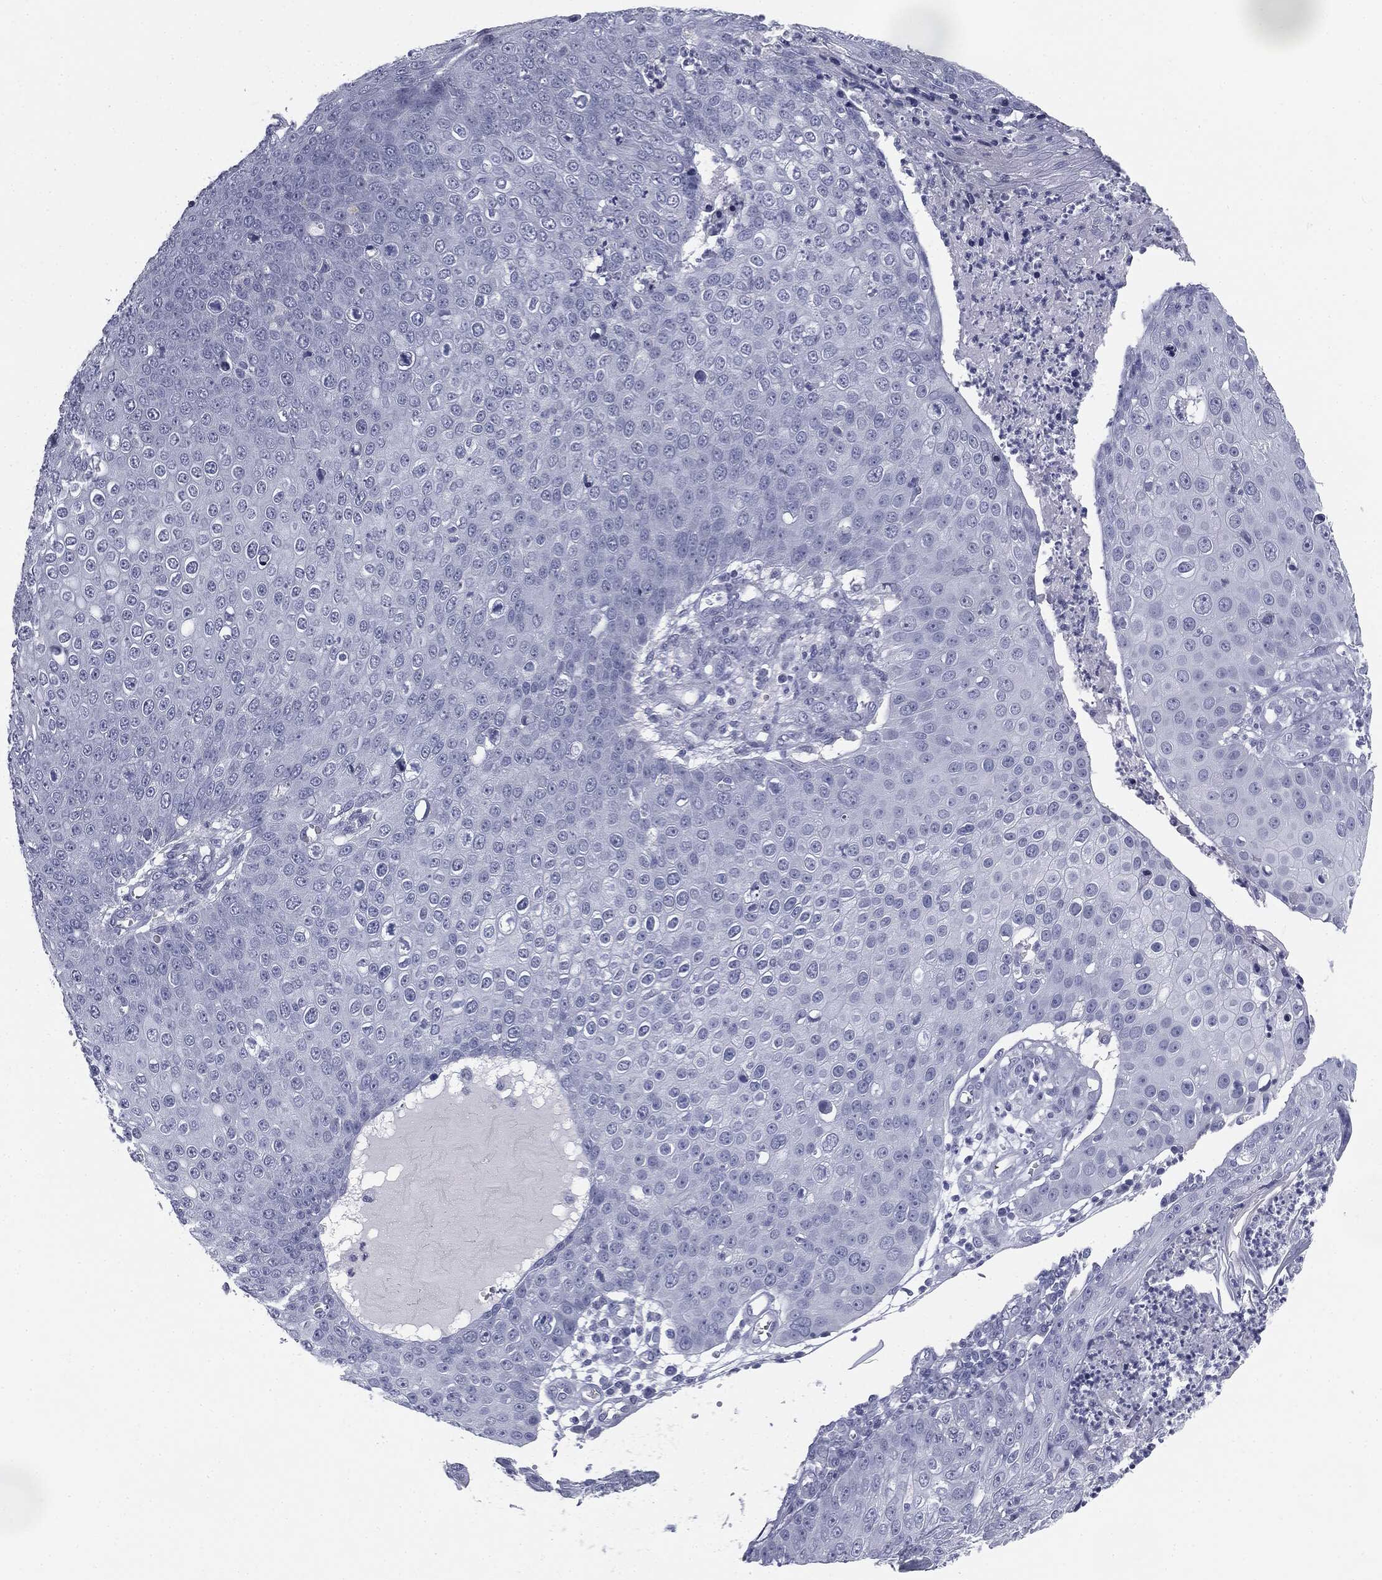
{"staining": {"intensity": "negative", "quantity": "none", "location": "none"}, "tissue": "skin cancer", "cell_type": "Tumor cells", "image_type": "cancer", "snomed": [{"axis": "morphology", "description": "Squamous cell carcinoma, NOS"}, {"axis": "topography", "description": "Skin"}], "caption": "Immunohistochemical staining of skin cancer reveals no significant expression in tumor cells.", "gene": "TPO", "patient": {"sex": "male", "age": 71}}